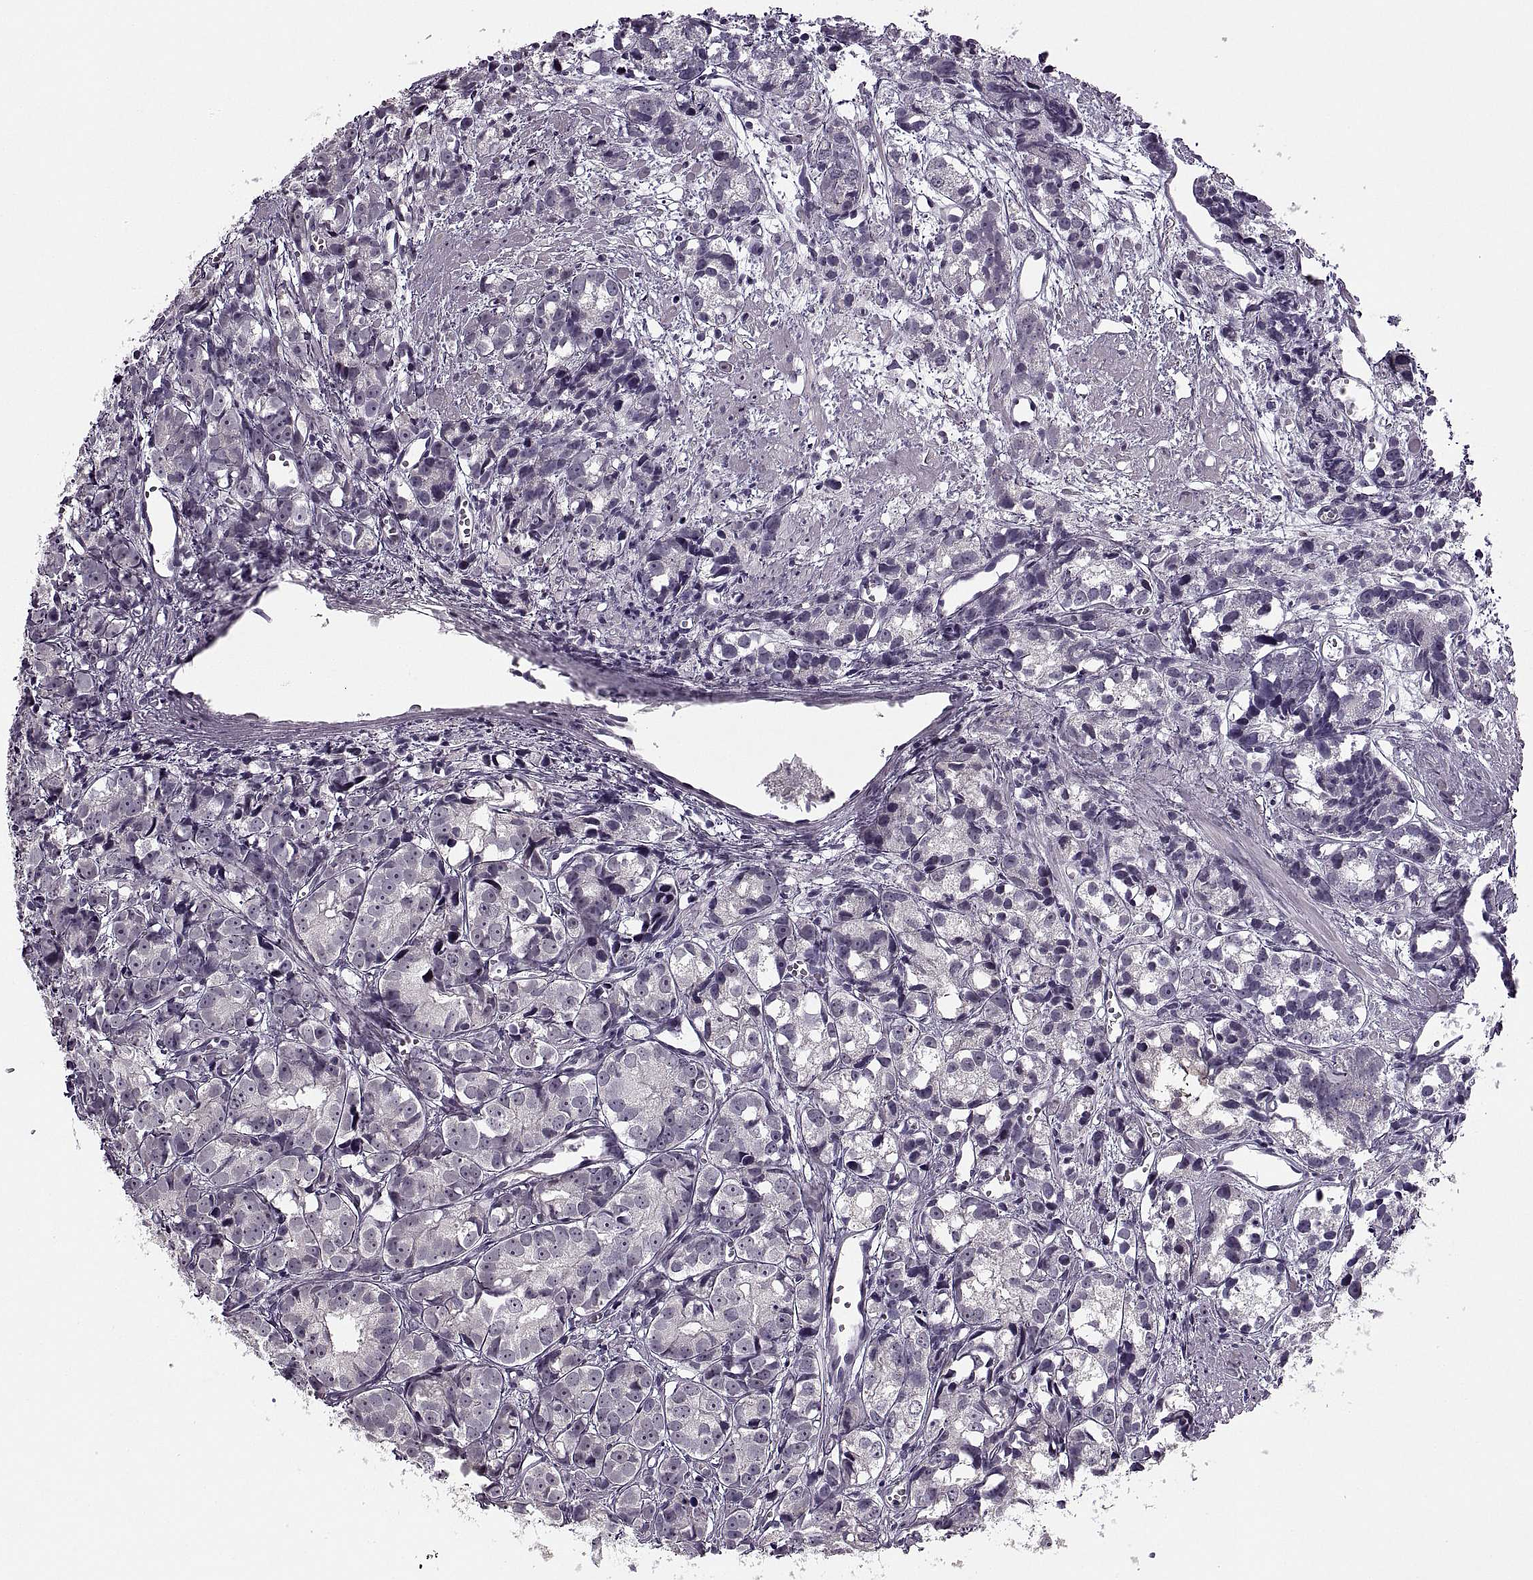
{"staining": {"intensity": "negative", "quantity": "none", "location": "none"}, "tissue": "prostate cancer", "cell_type": "Tumor cells", "image_type": "cancer", "snomed": [{"axis": "morphology", "description": "Adenocarcinoma, High grade"}, {"axis": "topography", "description": "Prostate"}], "caption": "Immunohistochemical staining of prostate cancer (high-grade adenocarcinoma) reveals no significant positivity in tumor cells.", "gene": "PAGE5", "patient": {"sex": "male", "age": 77}}